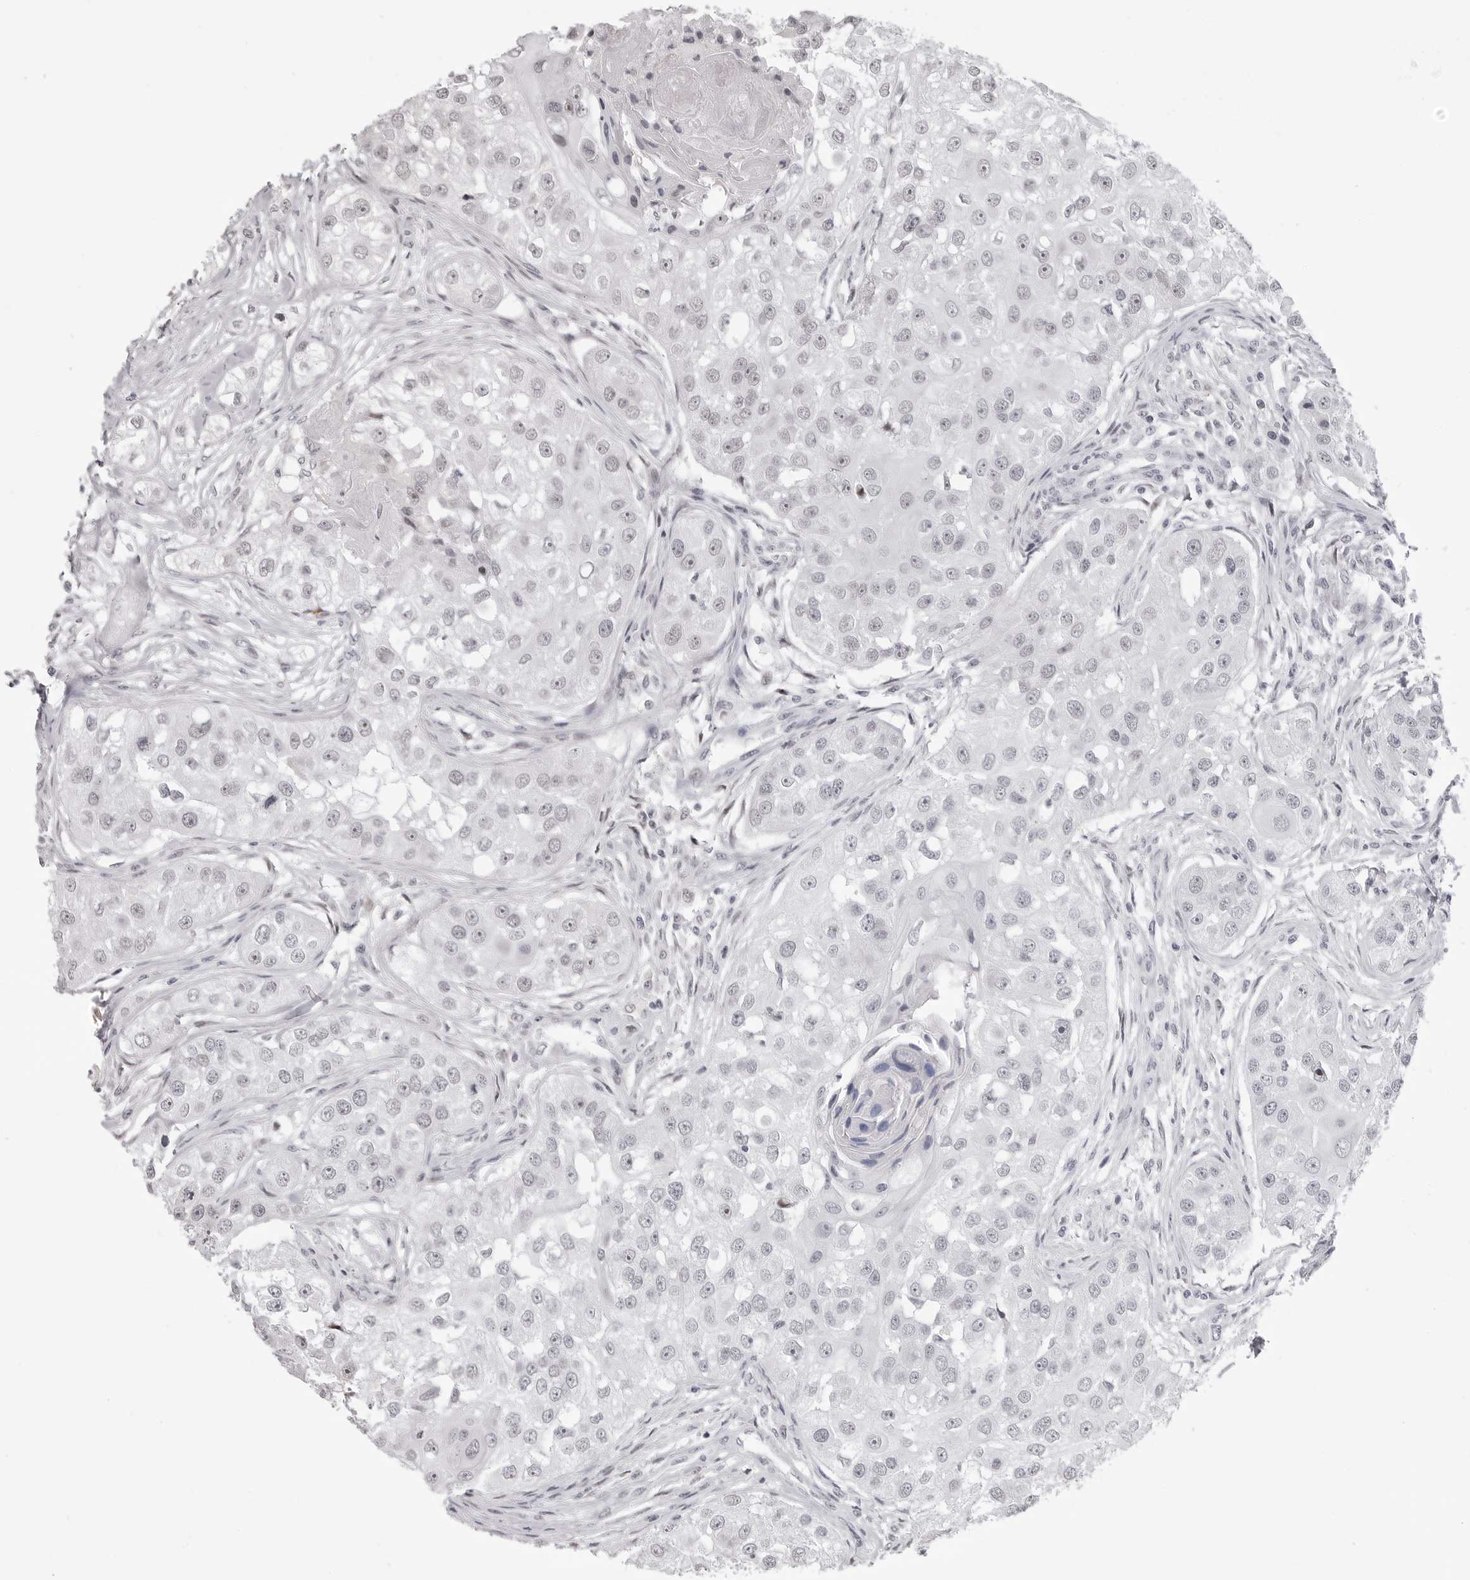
{"staining": {"intensity": "negative", "quantity": "none", "location": "none"}, "tissue": "head and neck cancer", "cell_type": "Tumor cells", "image_type": "cancer", "snomed": [{"axis": "morphology", "description": "Normal tissue, NOS"}, {"axis": "morphology", "description": "Squamous cell carcinoma, NOS"}, {"axis": "topography", "description": "Skeletal muscle"}, {"axis": "topography", "description": "Head-Neck"}], "caption": "Protein analysis of head and neck cancer reveals no significant positivity in tumor cells. (Brightfield microscopy of DAB immunohistochemistry (IHC) at high magnification).", "gene": "PHF3", "patient": {"sex": "male", "age": 51}}